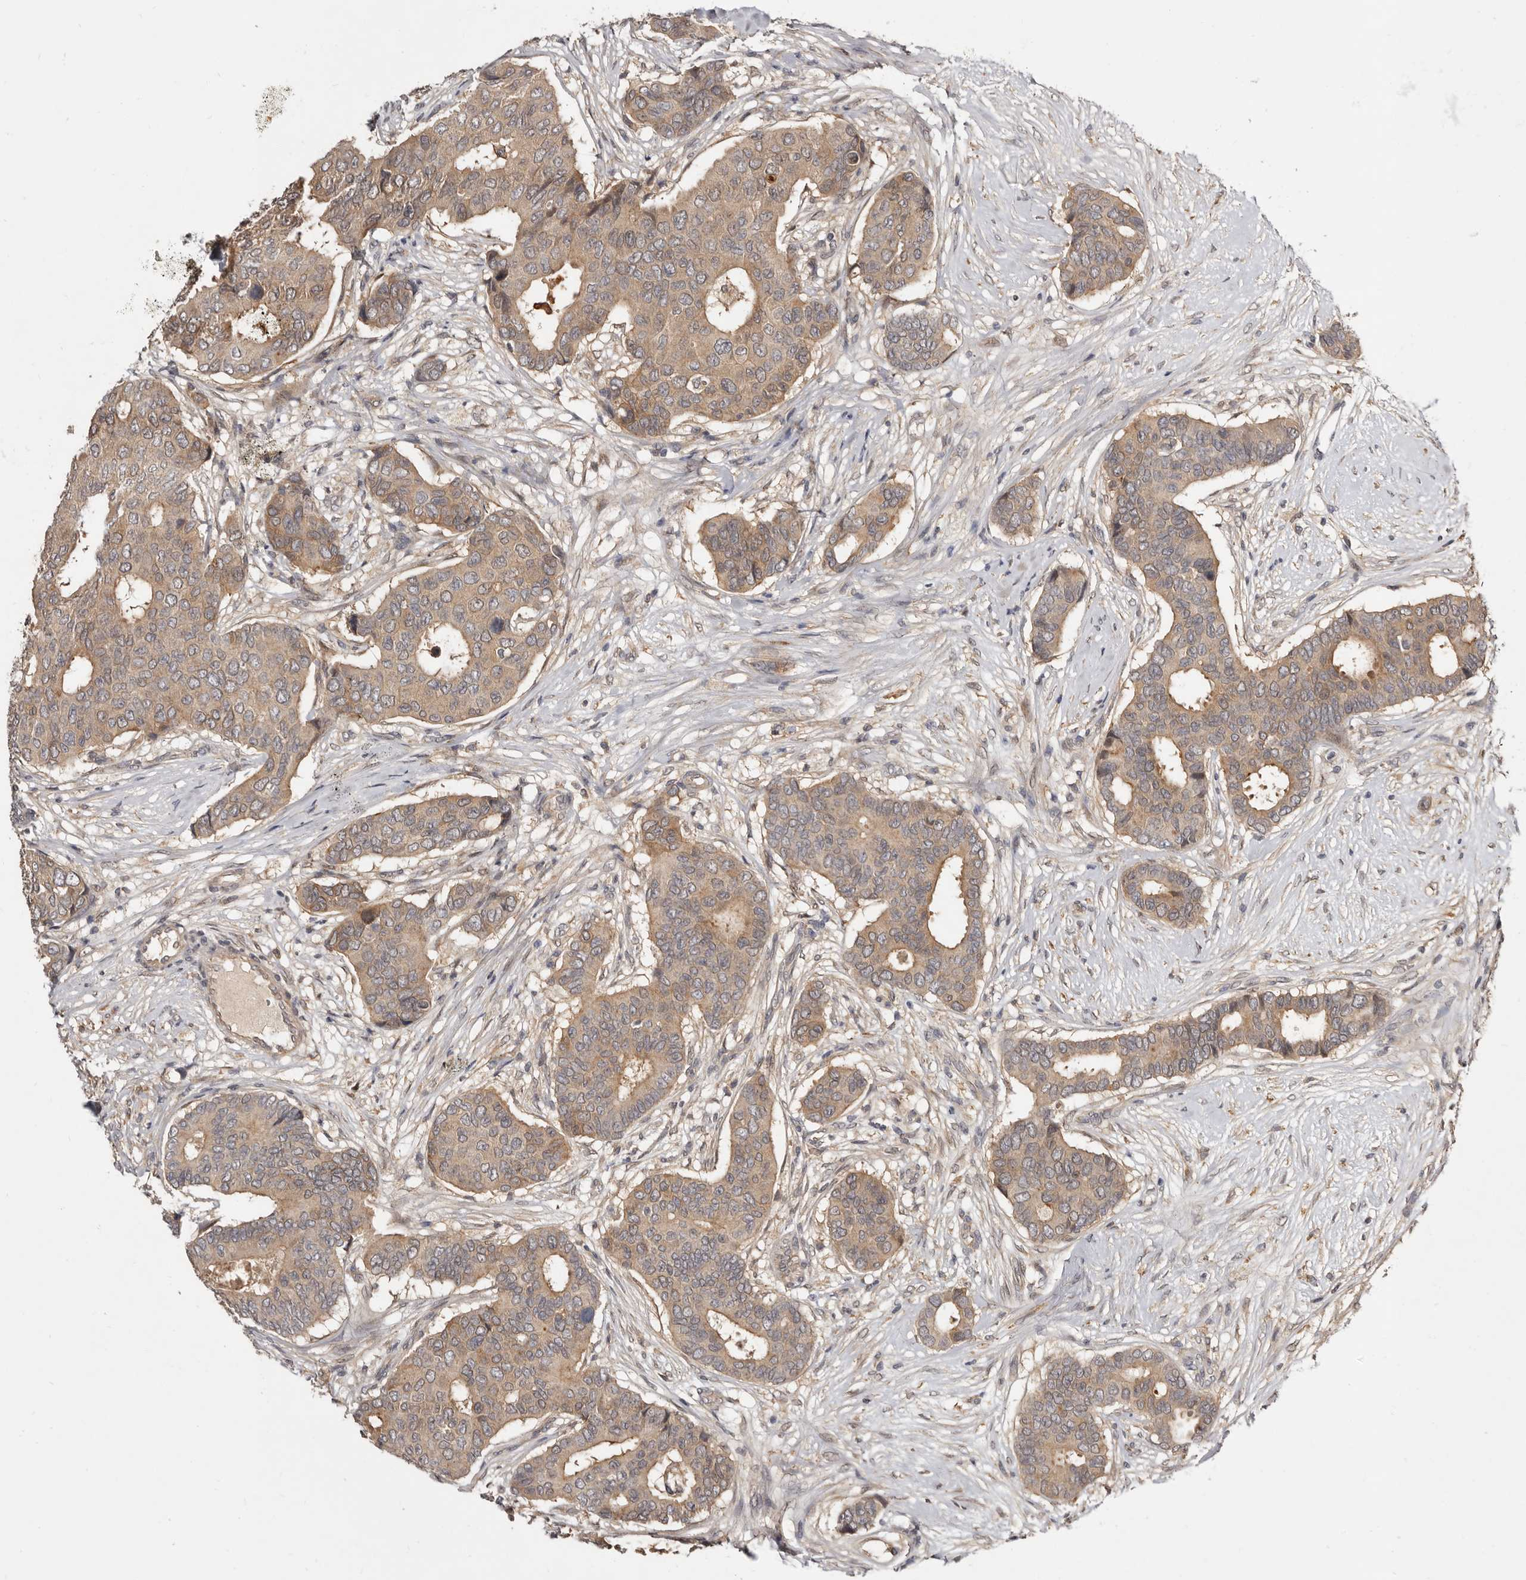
{"staining": {"intensity": "moderate", "quantity": ">75%", "location": "cytoplasmic/membranous"}, "tissue": "breast cancer", "cell_type": "Tumor cells", "image_type": "cancer", "snomed": [{"axis": "morphology", "description": "Duct carcinoma"}, {"axis": "topography", "description": "Breast"}], "caption": "Moderate cytoplasmic/membranous staining is identified in about >75% of tumor cells in breast infiltrating ductal carcinoma.", "gene": "INAVA", "patient": {"sex": "female", "age": 75}}